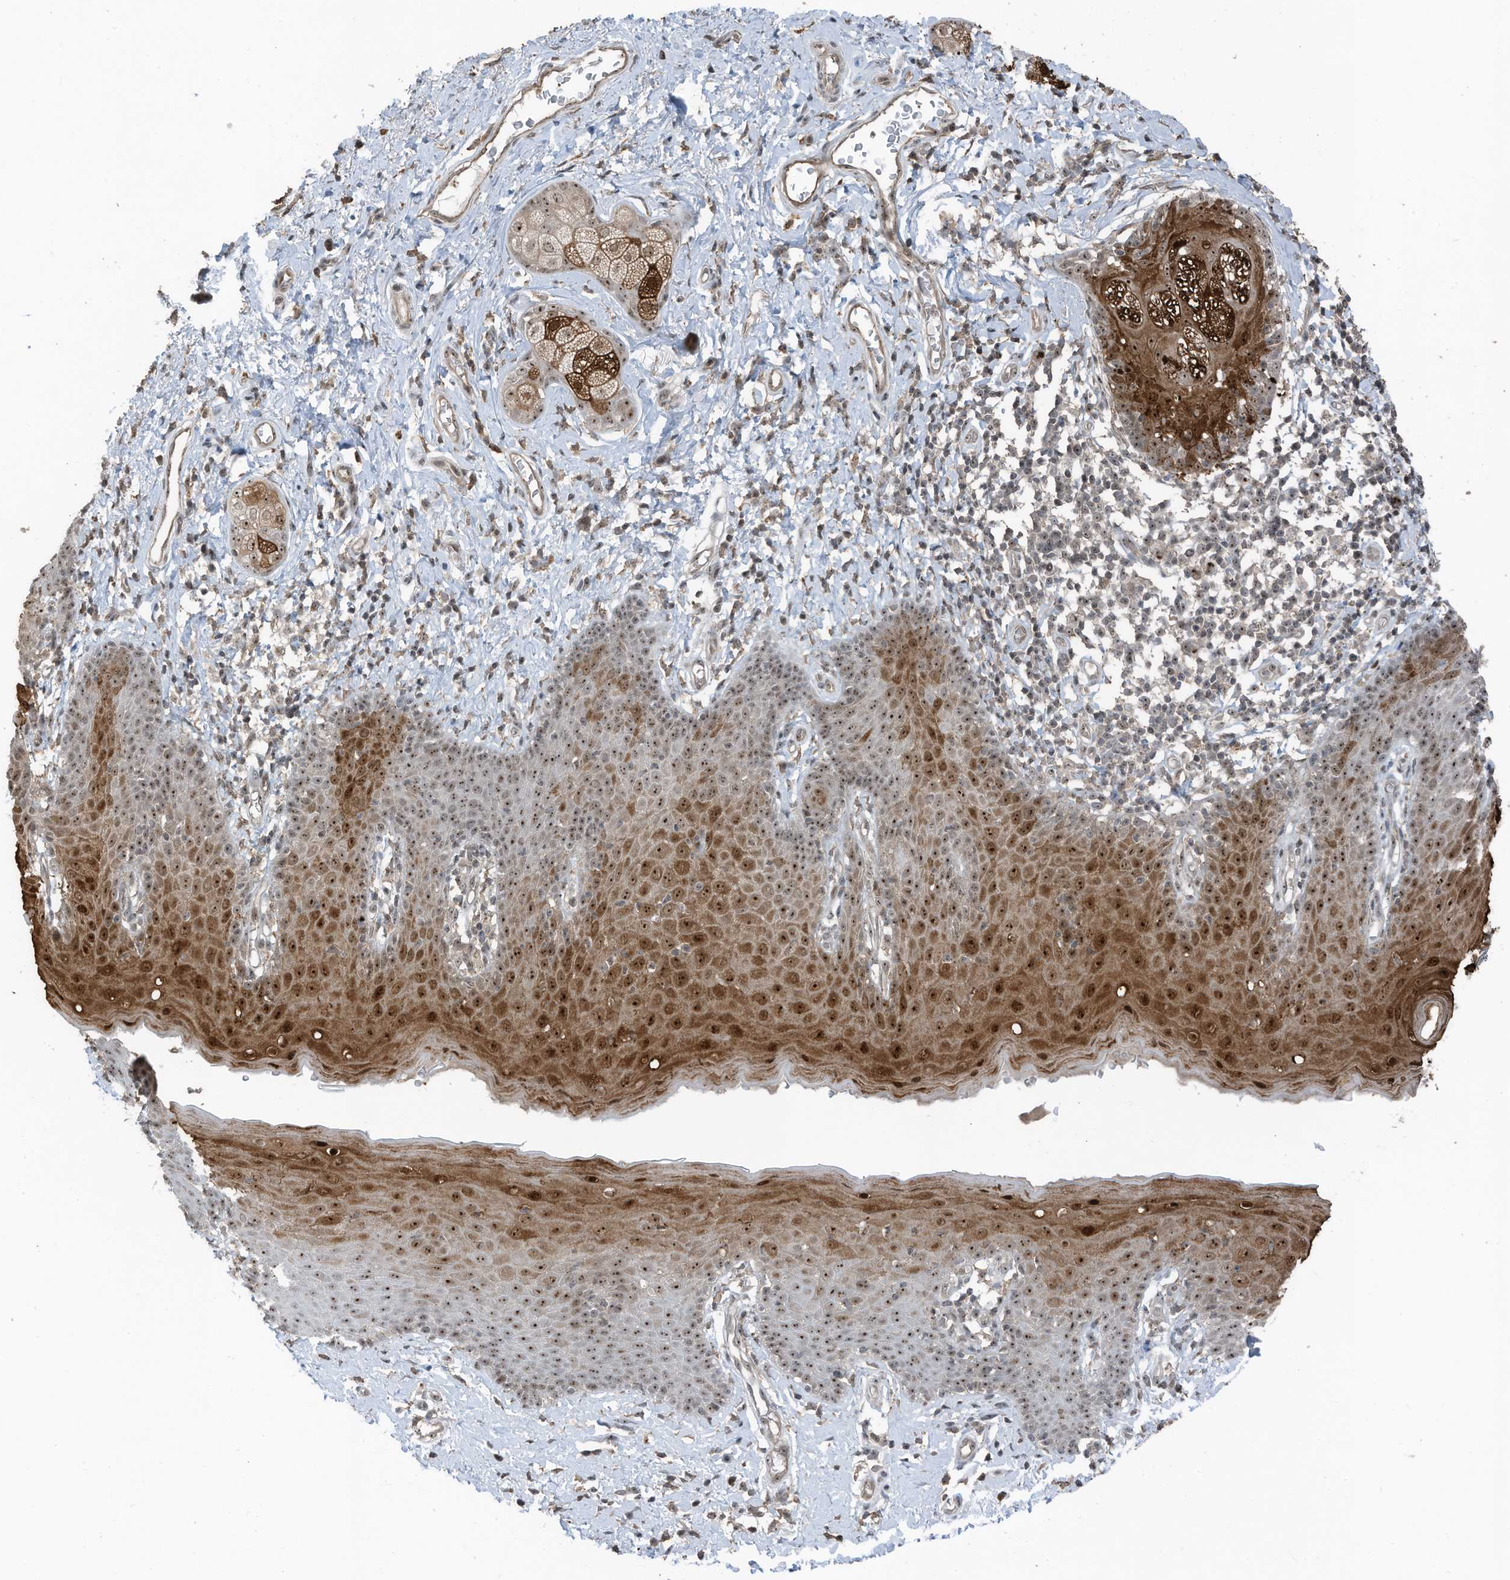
{"staining": {"intensity": "strong", "quantity": ">75%", "location": "cytoplasmic/membranous,nuclear"}, "tissue": "skin", "cell_type": "Epidermal cells", "image_type": "normal", "snomed": [{"axis": "morphology", "description": "Normal tissue, NOS"}, {"axis": "topography", "description": "Vulva"}], "caption": "Protein expression by immunohistochemistry (IHC) displays strong cytoplasmic/membranous,nuclear staining in approximately >75% of epidermal cells in normal skin.", "gene": "UTP3", "patient": {"sex": "female", "age": 66}}